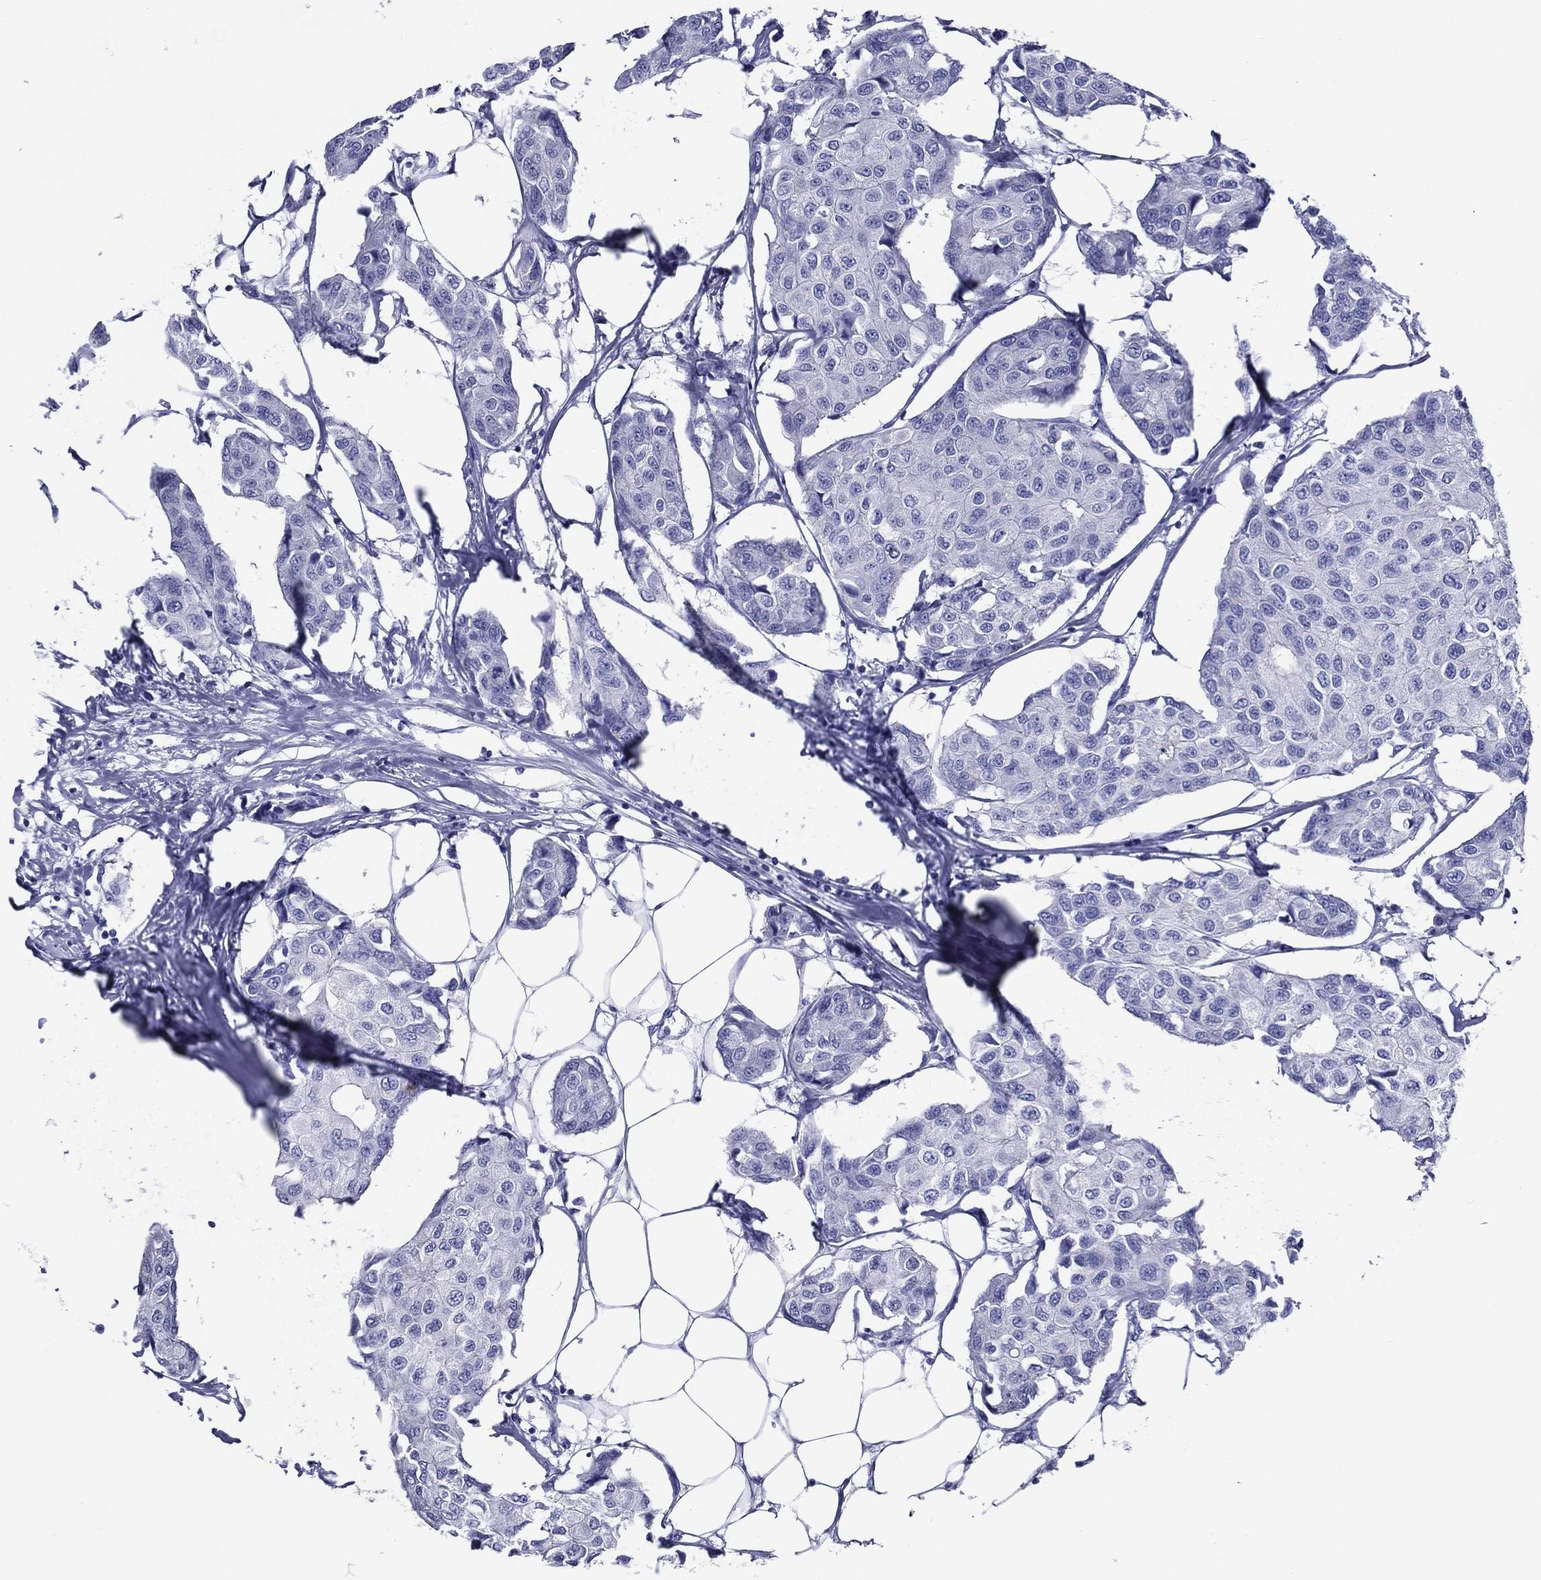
{"staining": {"intensity": "negative", "quantity": "none", "location": "none"}, "tissue": "breast cancer", "cell_type": "Tumor cells", "image_type": "cancer", "snomed": [{"axis": "morphology", "description": "Duct carcinoma"}, {"axis": "topography", "description": "Breast"}], "caption": "Human breast cancer (infiltrating ductal carcinoma) stained for a protein using immunohistochemistry shows no positivity in tumor cells.", "gene": "ACE2", "patient": {"sex": "female", "age": 80}}